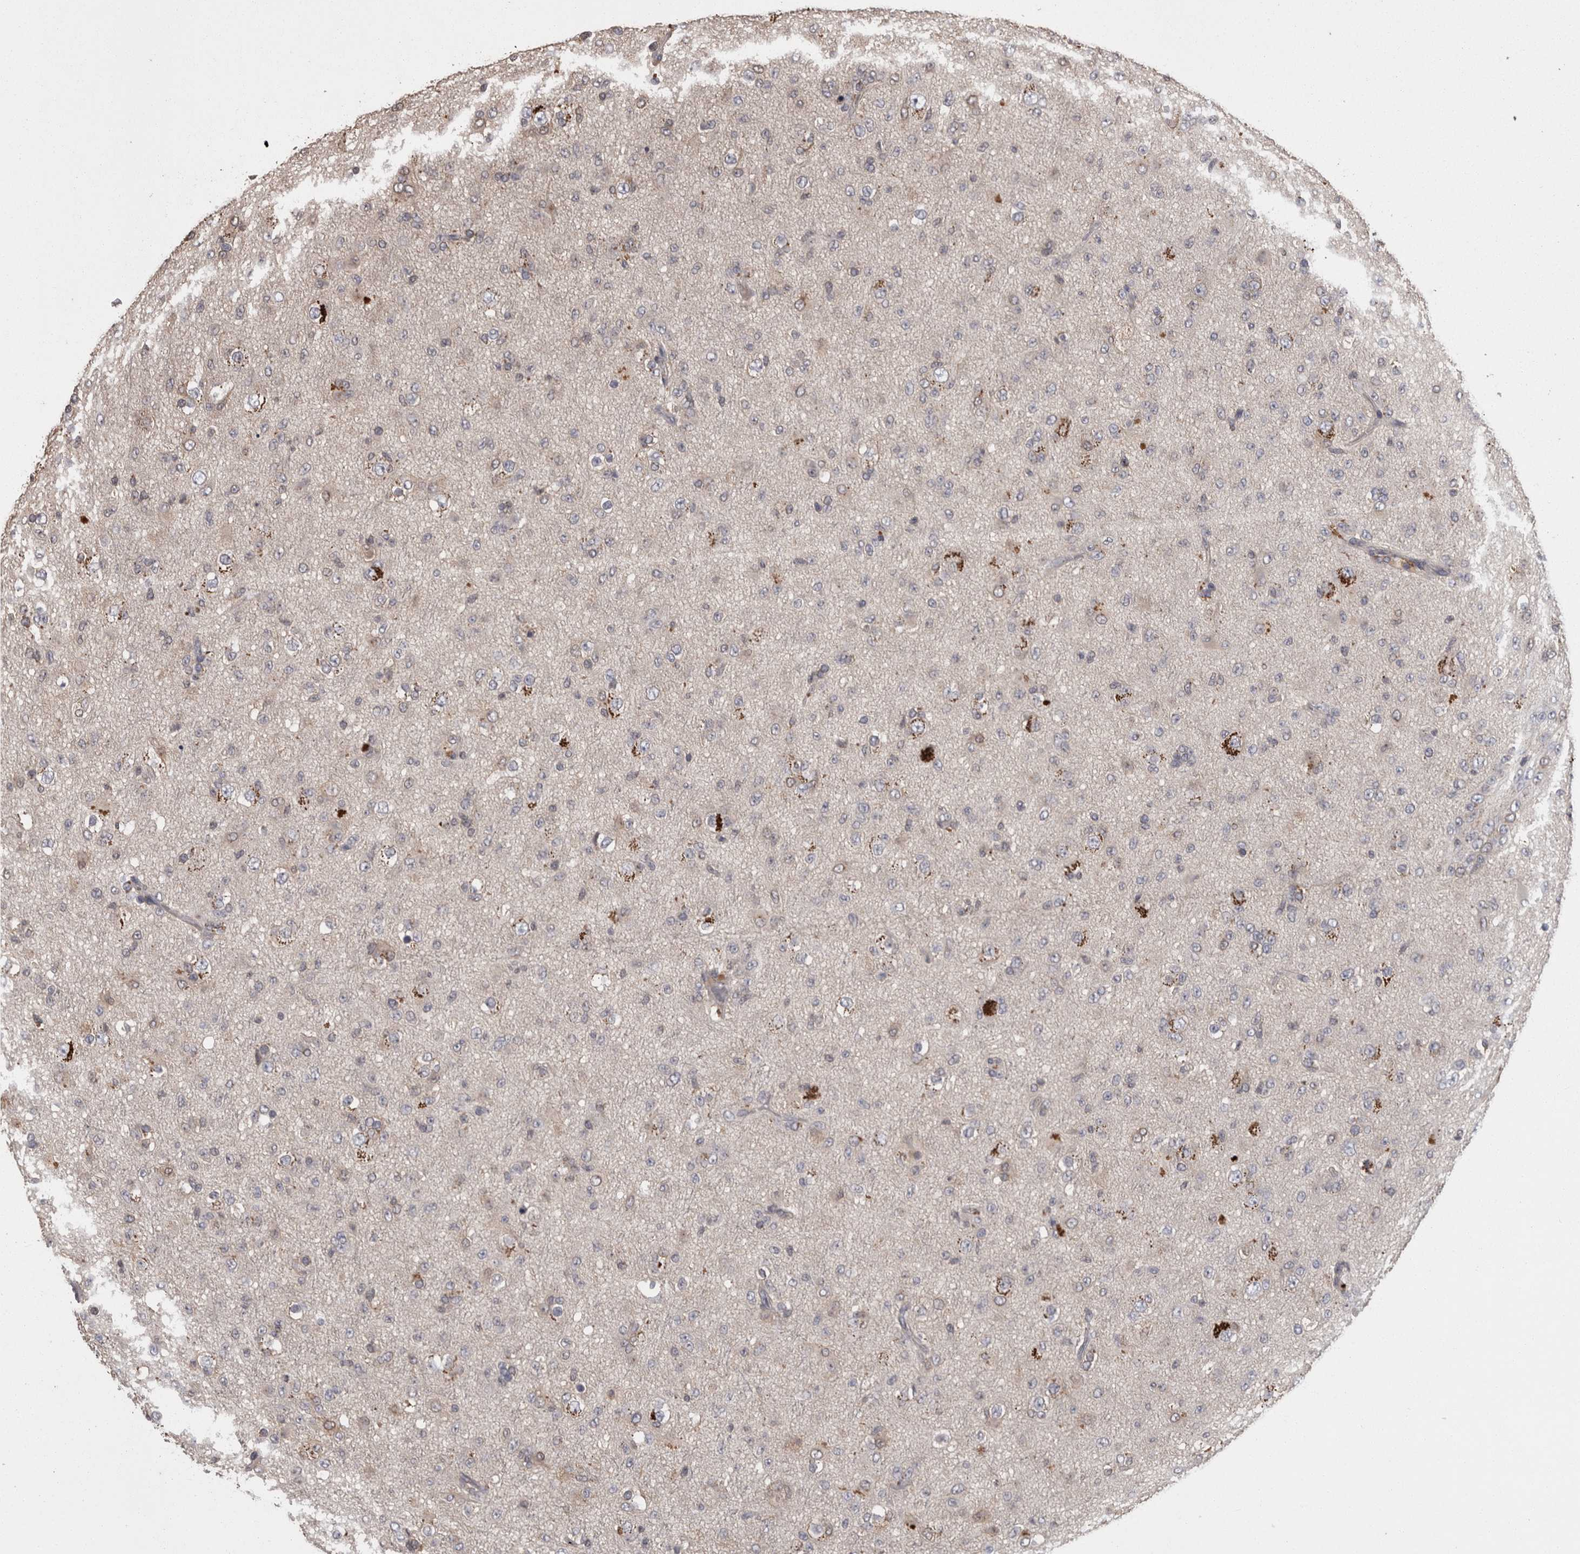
{"staining": {"intensity": "negative", "quantity": "none", "location": "none"}, "tissue": "glioma", "cell_type": "Tumor cells", "image_type": "cancer", "snomed": [{"axis": "morphology", "description": "Glioma, malignant, Low grade"}, {"axis": "topography", "description": "Brain"}], "caption": "An image of human malignant low-grade glioma is negative for staining in tumor cells.", "gene": "PCM1", "patient": {"sex": "male", "age": 65}}